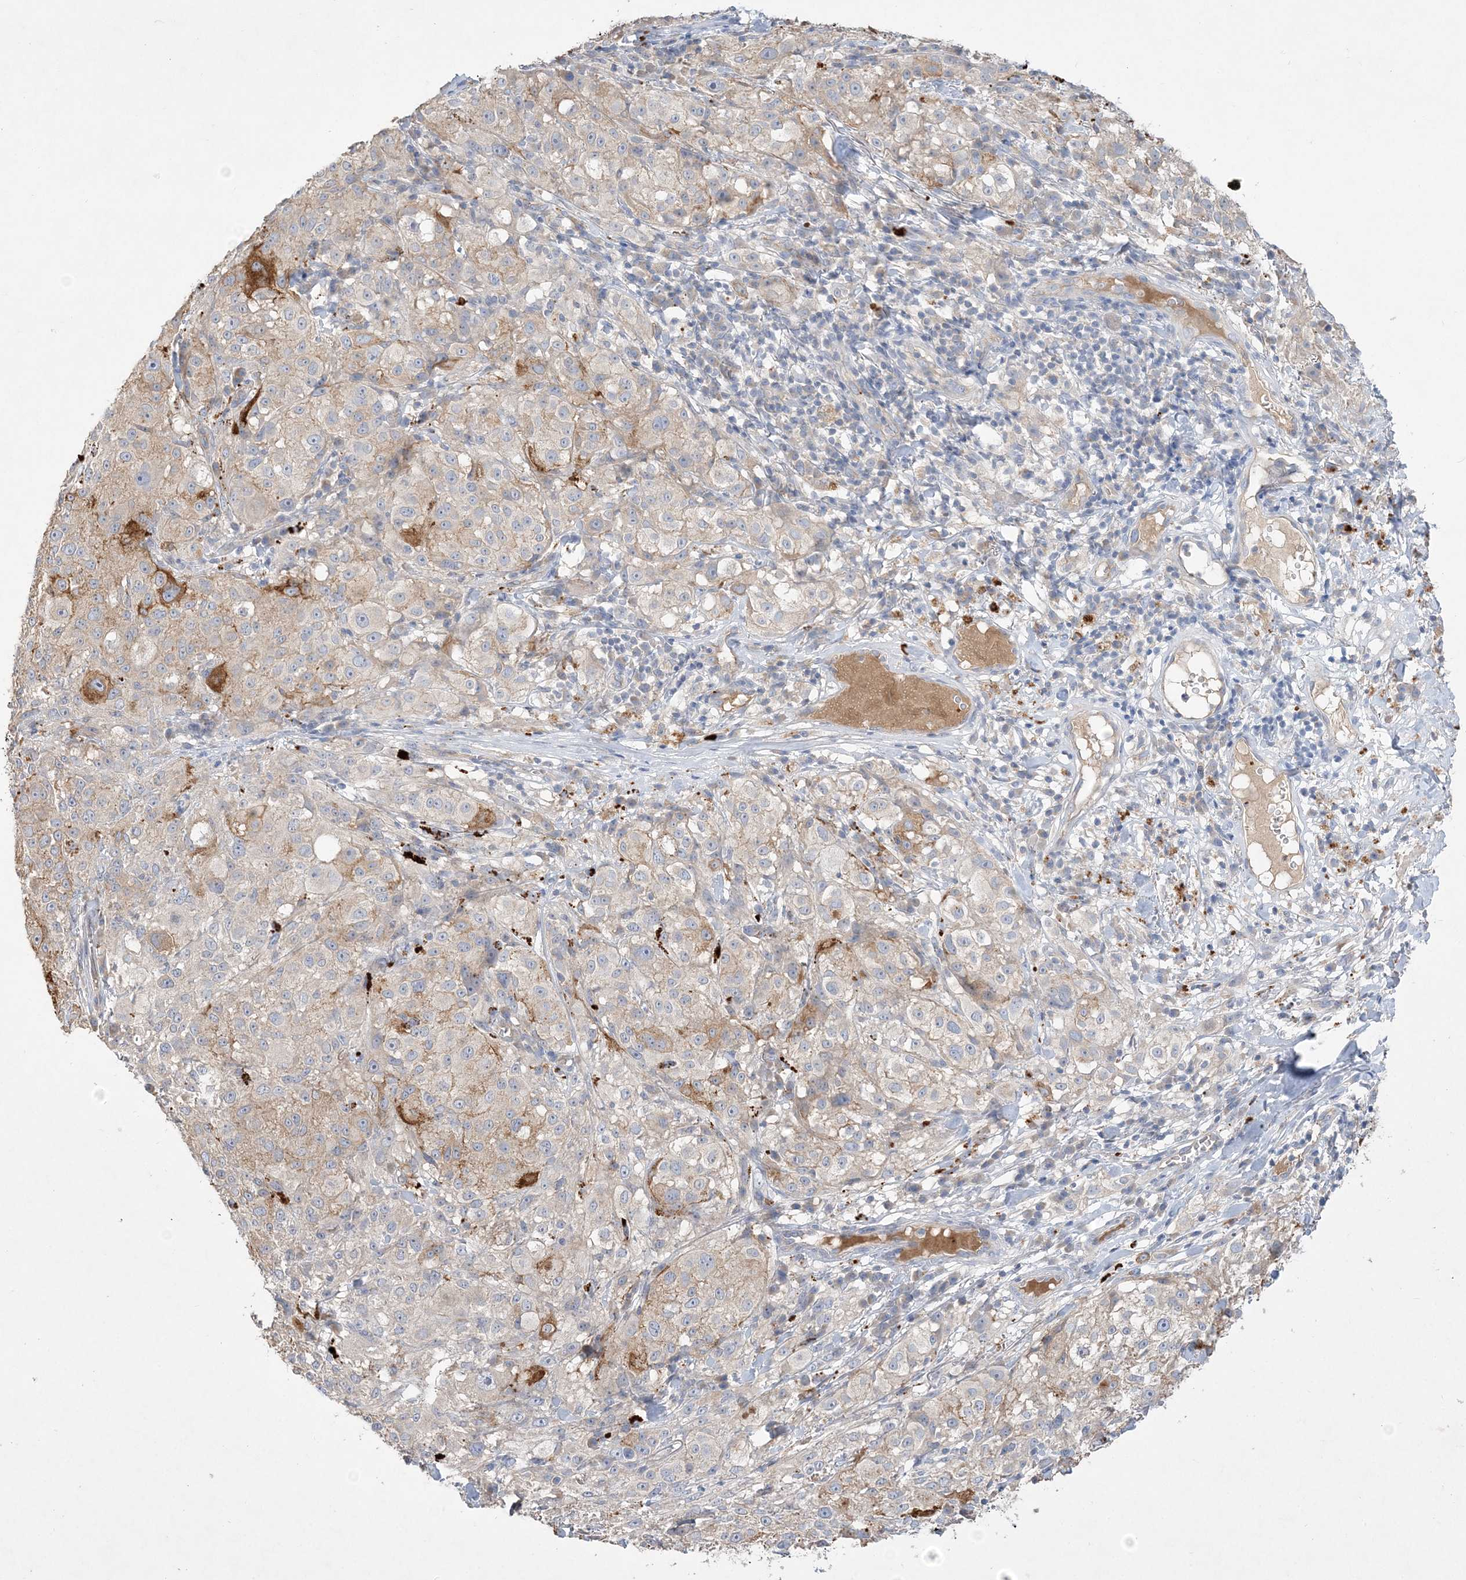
{"staining": {"intensity": "moderate", "quantity": "<25%", "location": "cytoplasmic/membranous"}, "tissue": "melanoma", "cell_type": "Tumor cells", "image_type": "cancer", "snomed": [{"axis": "morphology", "description": "Necrosis, NOS"}, {"axis": "morphology", "description": "Malignant melanoma, NOS"}, {"axis": "topography", "description": "Skin"}], "caption": "Tumor cells demonstrate low levels of moderate cytoplasmic/membranous staining in approximately <25% of cells in melanoma. (DAB IHC with brightfield microscopy, high magnification).", "gene": "ADCK2", "patient": {"sex": "female", "age": 87}}